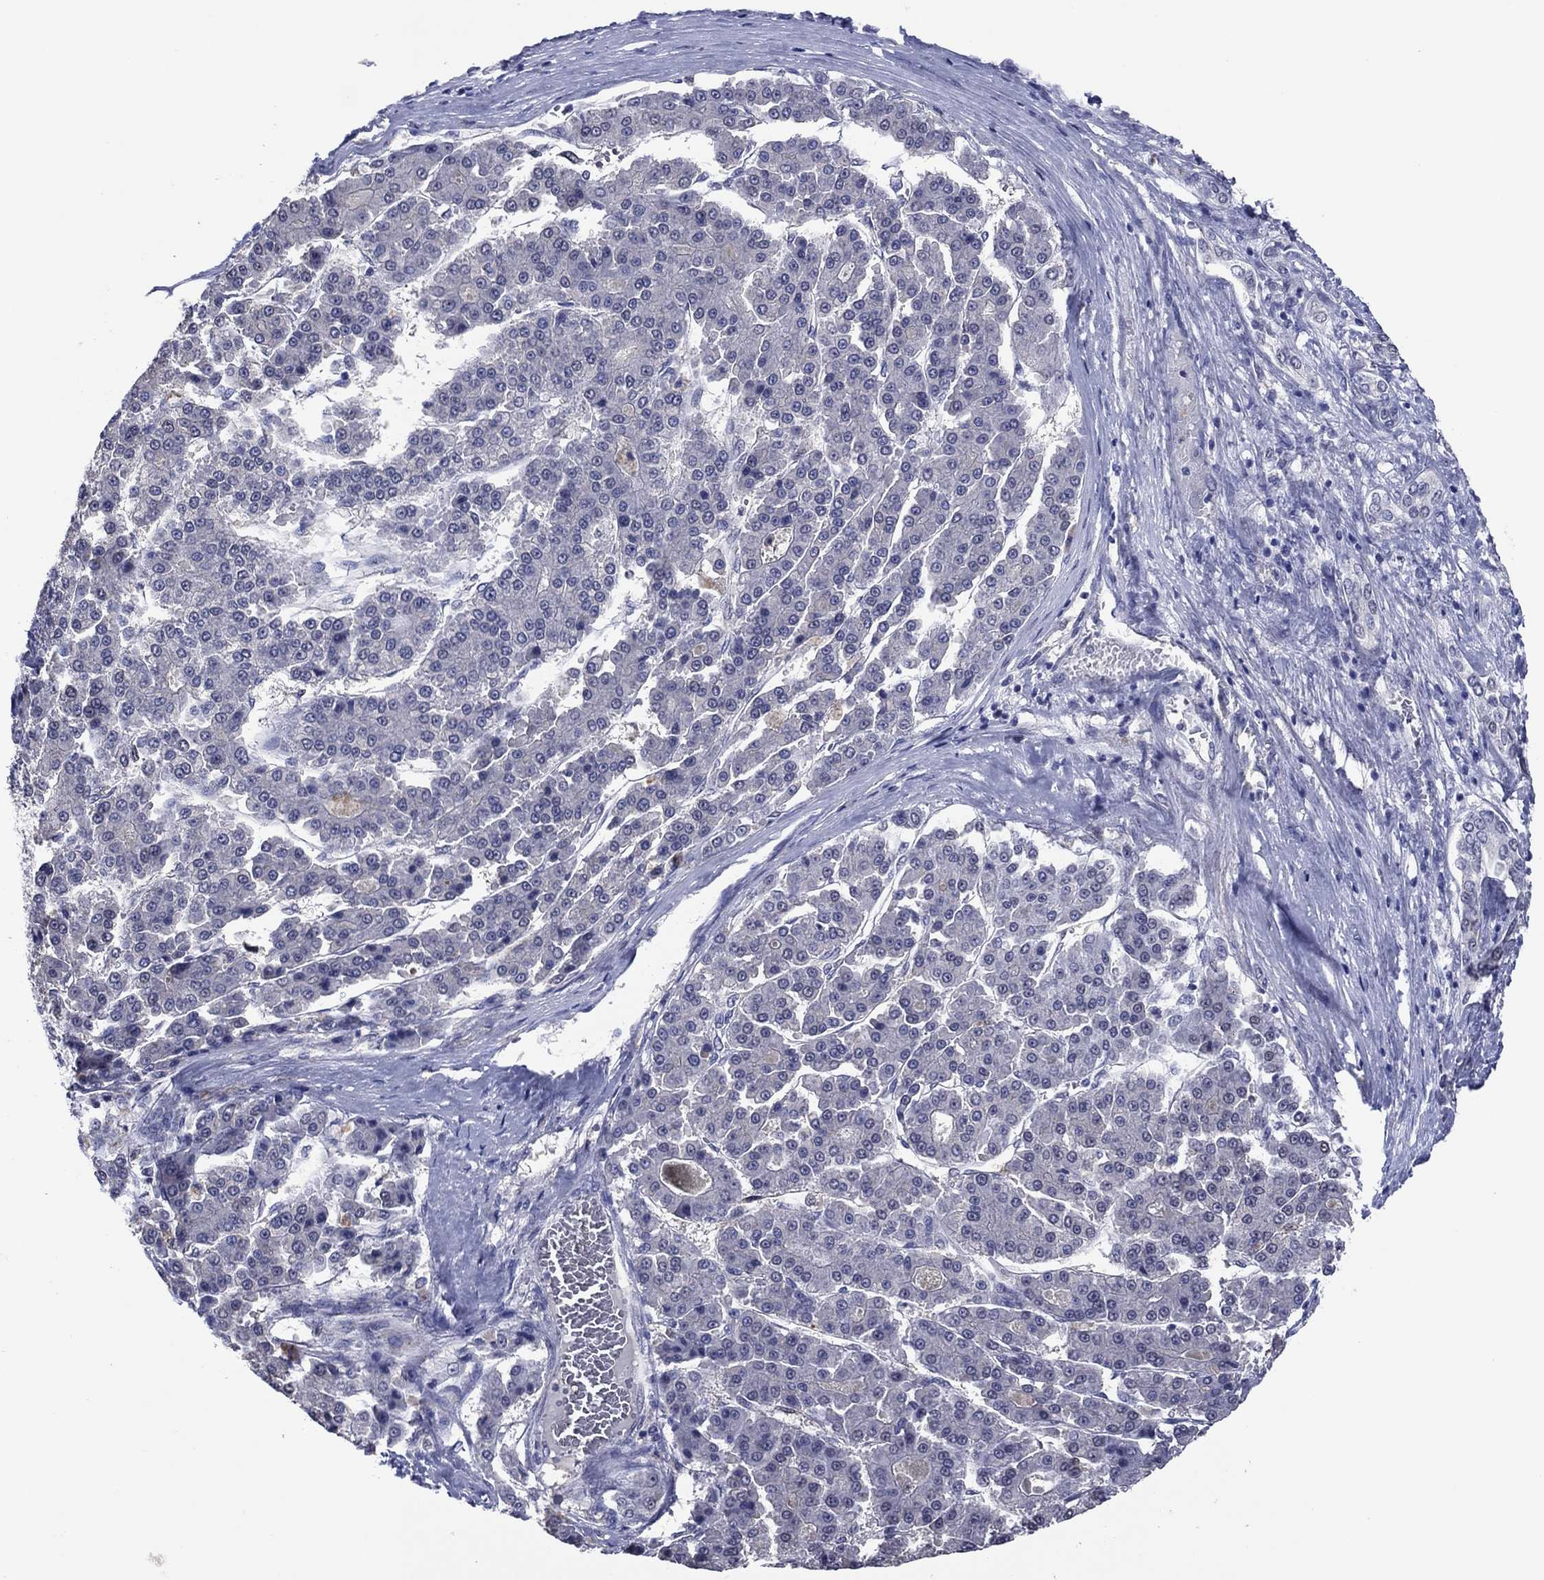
{"staining": {"intensity": "negative", "quantity": "none", "location": "none"}, "tissue": "liver cancer", "cell_type": "Tumor cells", "image_type": "cancer", "snomed": [{"axis": "morphology", "description": "Carcinoma, Hepatocellular, NOS"}, {"axis": "topography", "description": "Liver"}], "caption": "Immunohistochemistry (IHC) histopathology image of neoplastic tissue: human liver cancer (hepatocellular carcinoma) stained with DAB shows no significant protein staining in tumor cells. (DAB immunohistochemistry (IHC), high magnification).", "gene": "TYMS", "patient": {"sex": "male", "age": 70}}